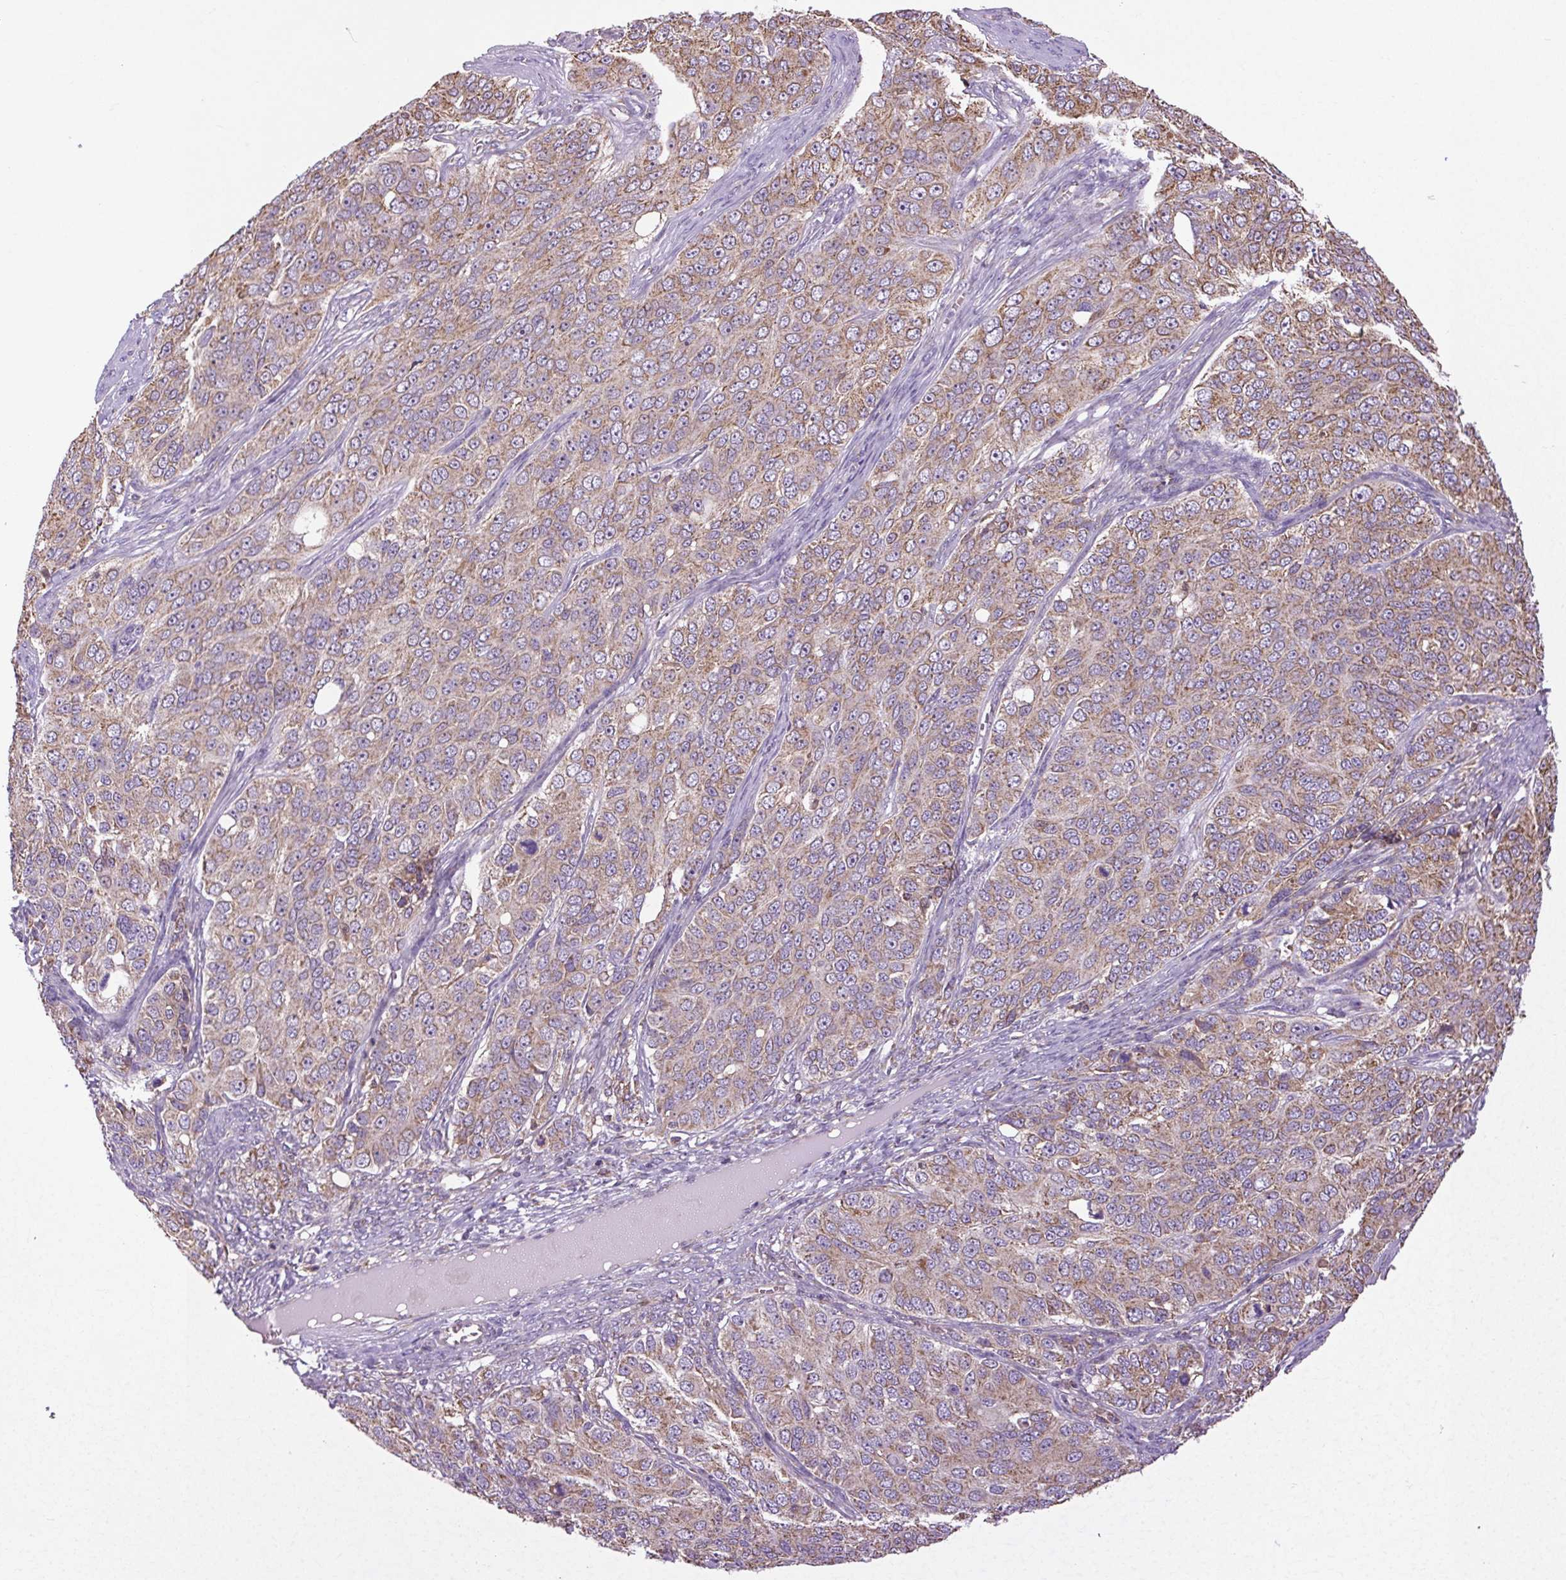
{"staining": {"intensity": "moderate", "quantity": ">75%", "location": "cytoplasmic/membranous"}, "tissue": "ovarian cancer", "cell_type": "Tumor cells", "image_type": "cancer", "snomed": [{"axis": "morphology", "description": "Carcinoma, endometroid"}, {"axis": "topography", "description": "Ovary"}], "caption": "High-power microscopy captured an immunohistochemistry micrograph of ovarian cancer (endometroid carcinoma), revealing moderate cytoplasmic/membranous expression in approximately >75% of tumor cells. (DAB (3,3'-diaminobenzidine) = brown stain, brightfield microscopy at high magnification).", "gene": "PLCG1", "patient": {"sex": "female", "age": 51}}